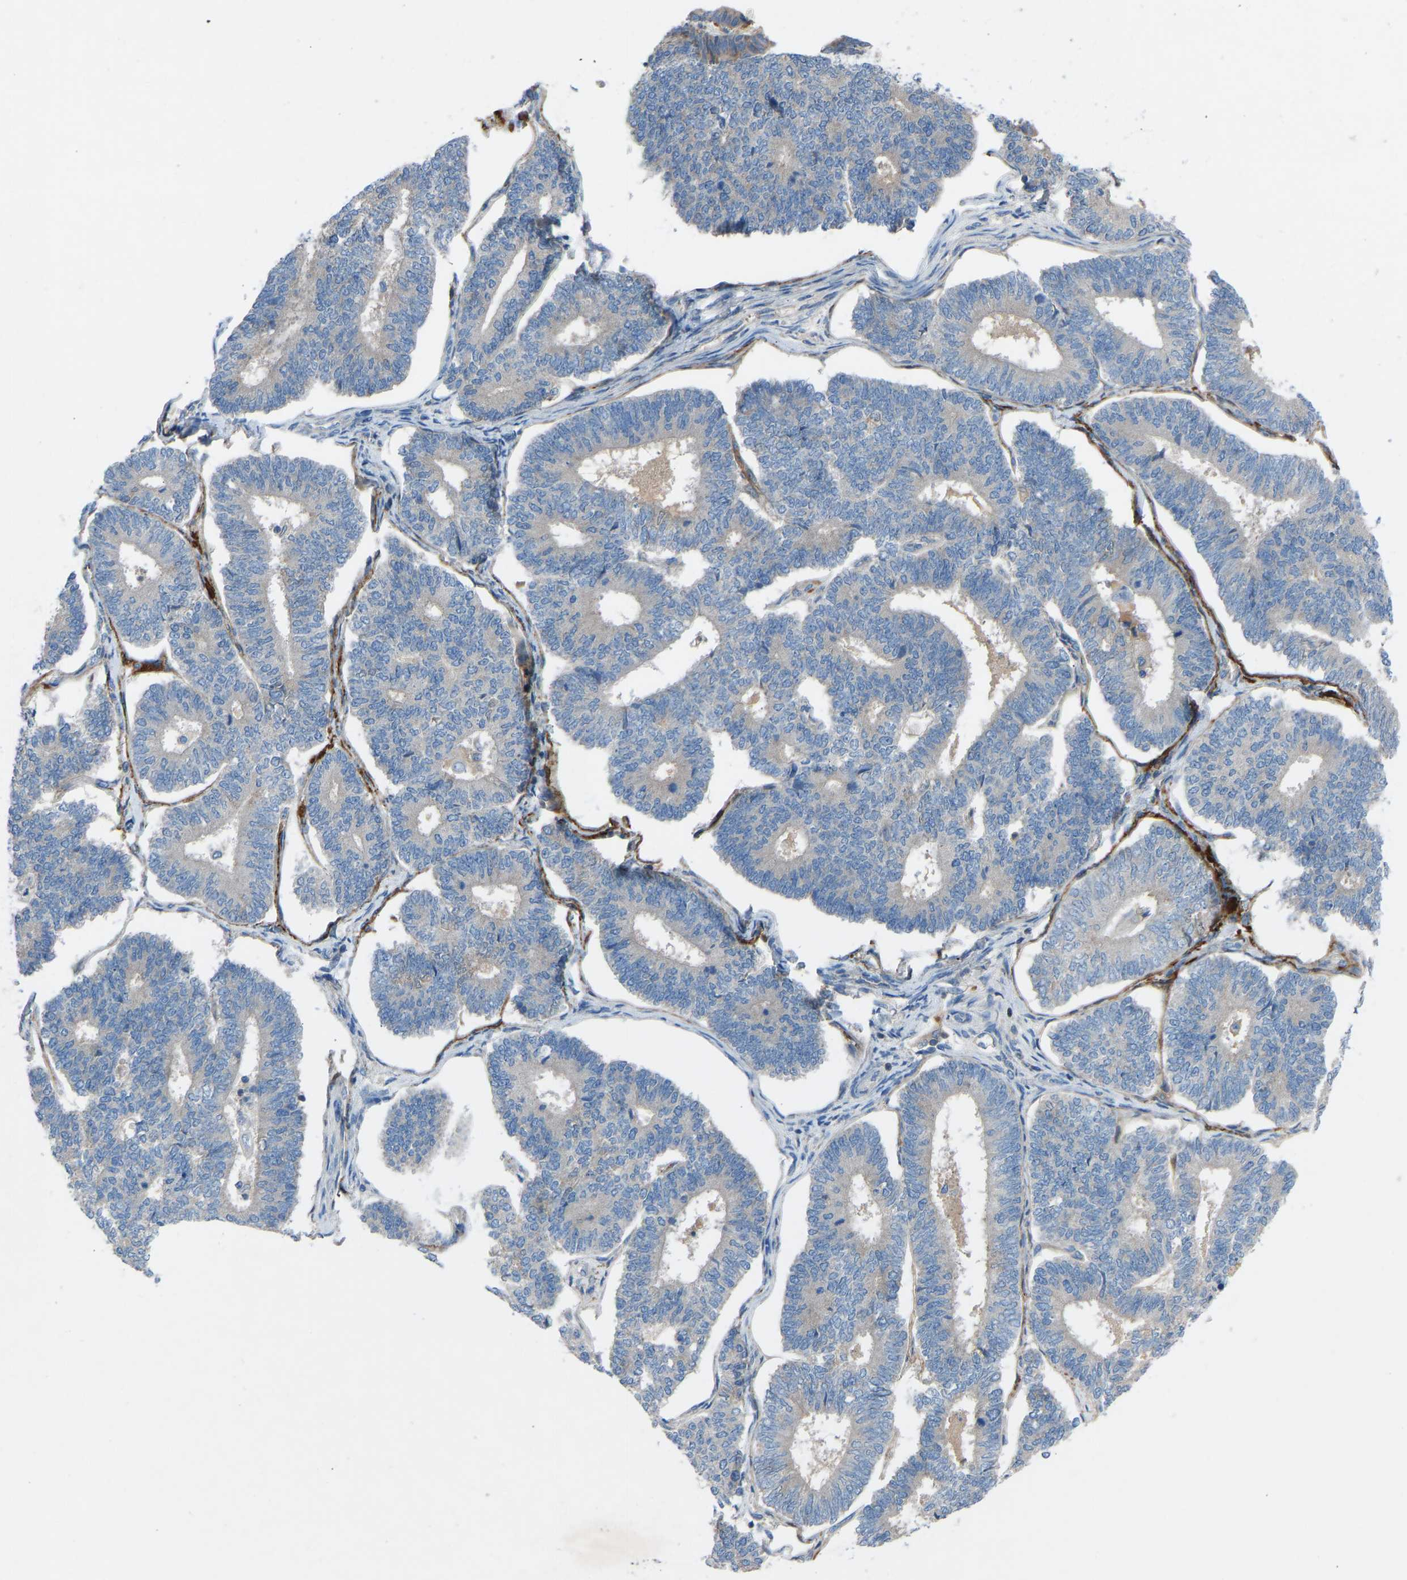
{"staining": {"intensity": "negative", "quantity": "none", "location": "none"}, "tissue": "endometrial cancer", "cell_type": "Tumor cells", "image_type": "cancer", "snomed": [{"axis": "morphology", "description": "Adenocarcinoma, NOS"}, {"axis": "topography", "description": "Endometrium"}], "caption": "Immunohistochemistry photomicrograph of neoplastic tissue: endometrial adenocarcinoma stained with DAB shows no significant protein staining in tumor cells.", "gene": "GRK6", "patient": {"sex": "female", "age": 70}}